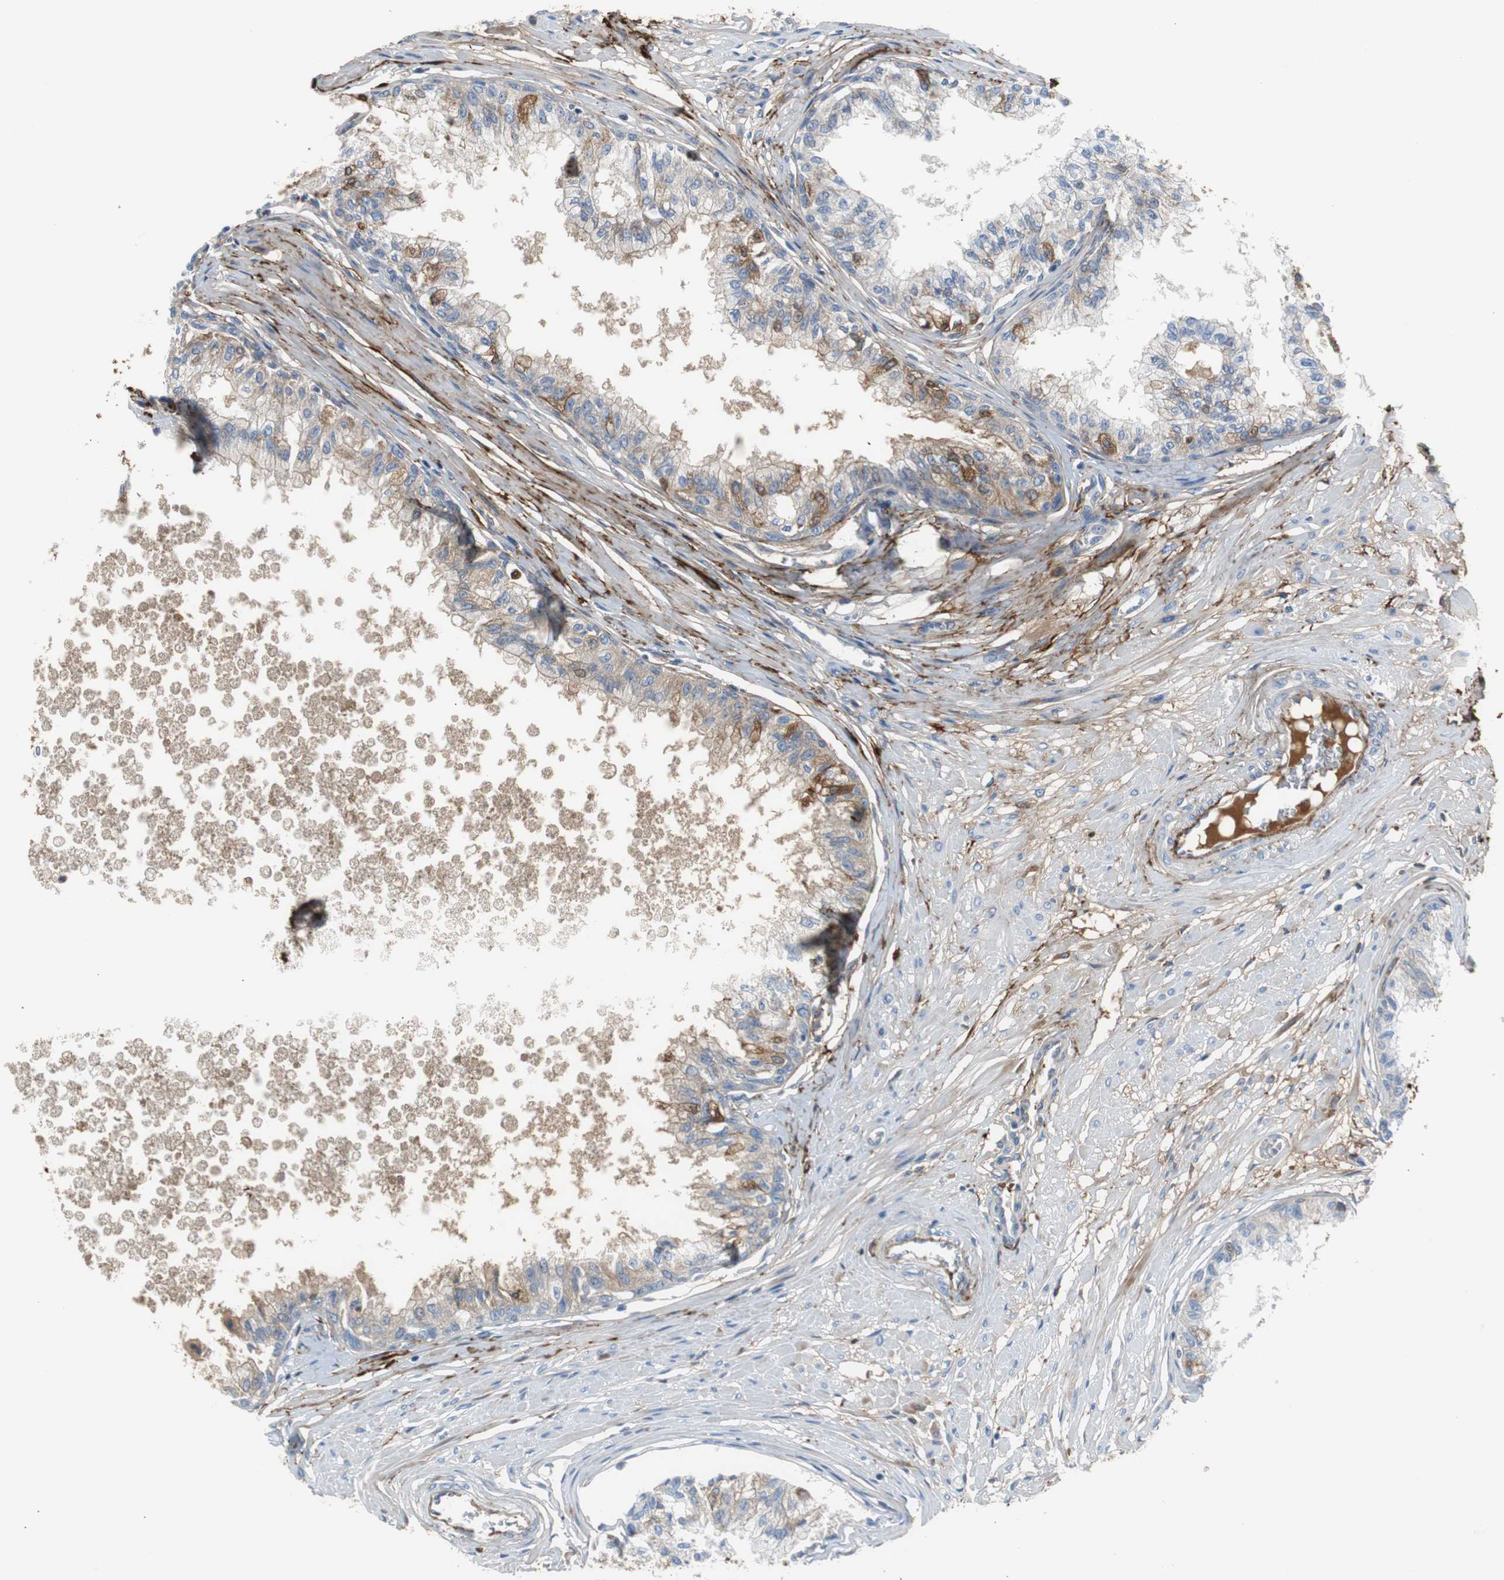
{"staining": {"intensity": "moderate", "quantity": "25%-75%", "location": "cytoplasmic/membranous"}, "tissue": "prostate", "cell_type": "Glandular cells", "image_type": "normal", "snomed": [{"axis": "morphology", "description": "Normal tissue, NOS"}, {"axis": "topography", "description": "Prostate"}, {"axis": "topography", "description": "Seminal veicle"}], "caption": "Immunohistochemistry (IHC) (DAB (3,3'-diaminobenzidine)) staining of benign human prostate exhibits moderate cytoplasmic/membranous protein staining in approximately 25%-75% of glandular cells. (Stains: DAB (3,3'-diaminobenzidine) in brown, nuclei in blue, Microscopy: brightfield microscopy at high magnification).", "gene": "APCS", "patient": {"sex": "male", "age": 60}}